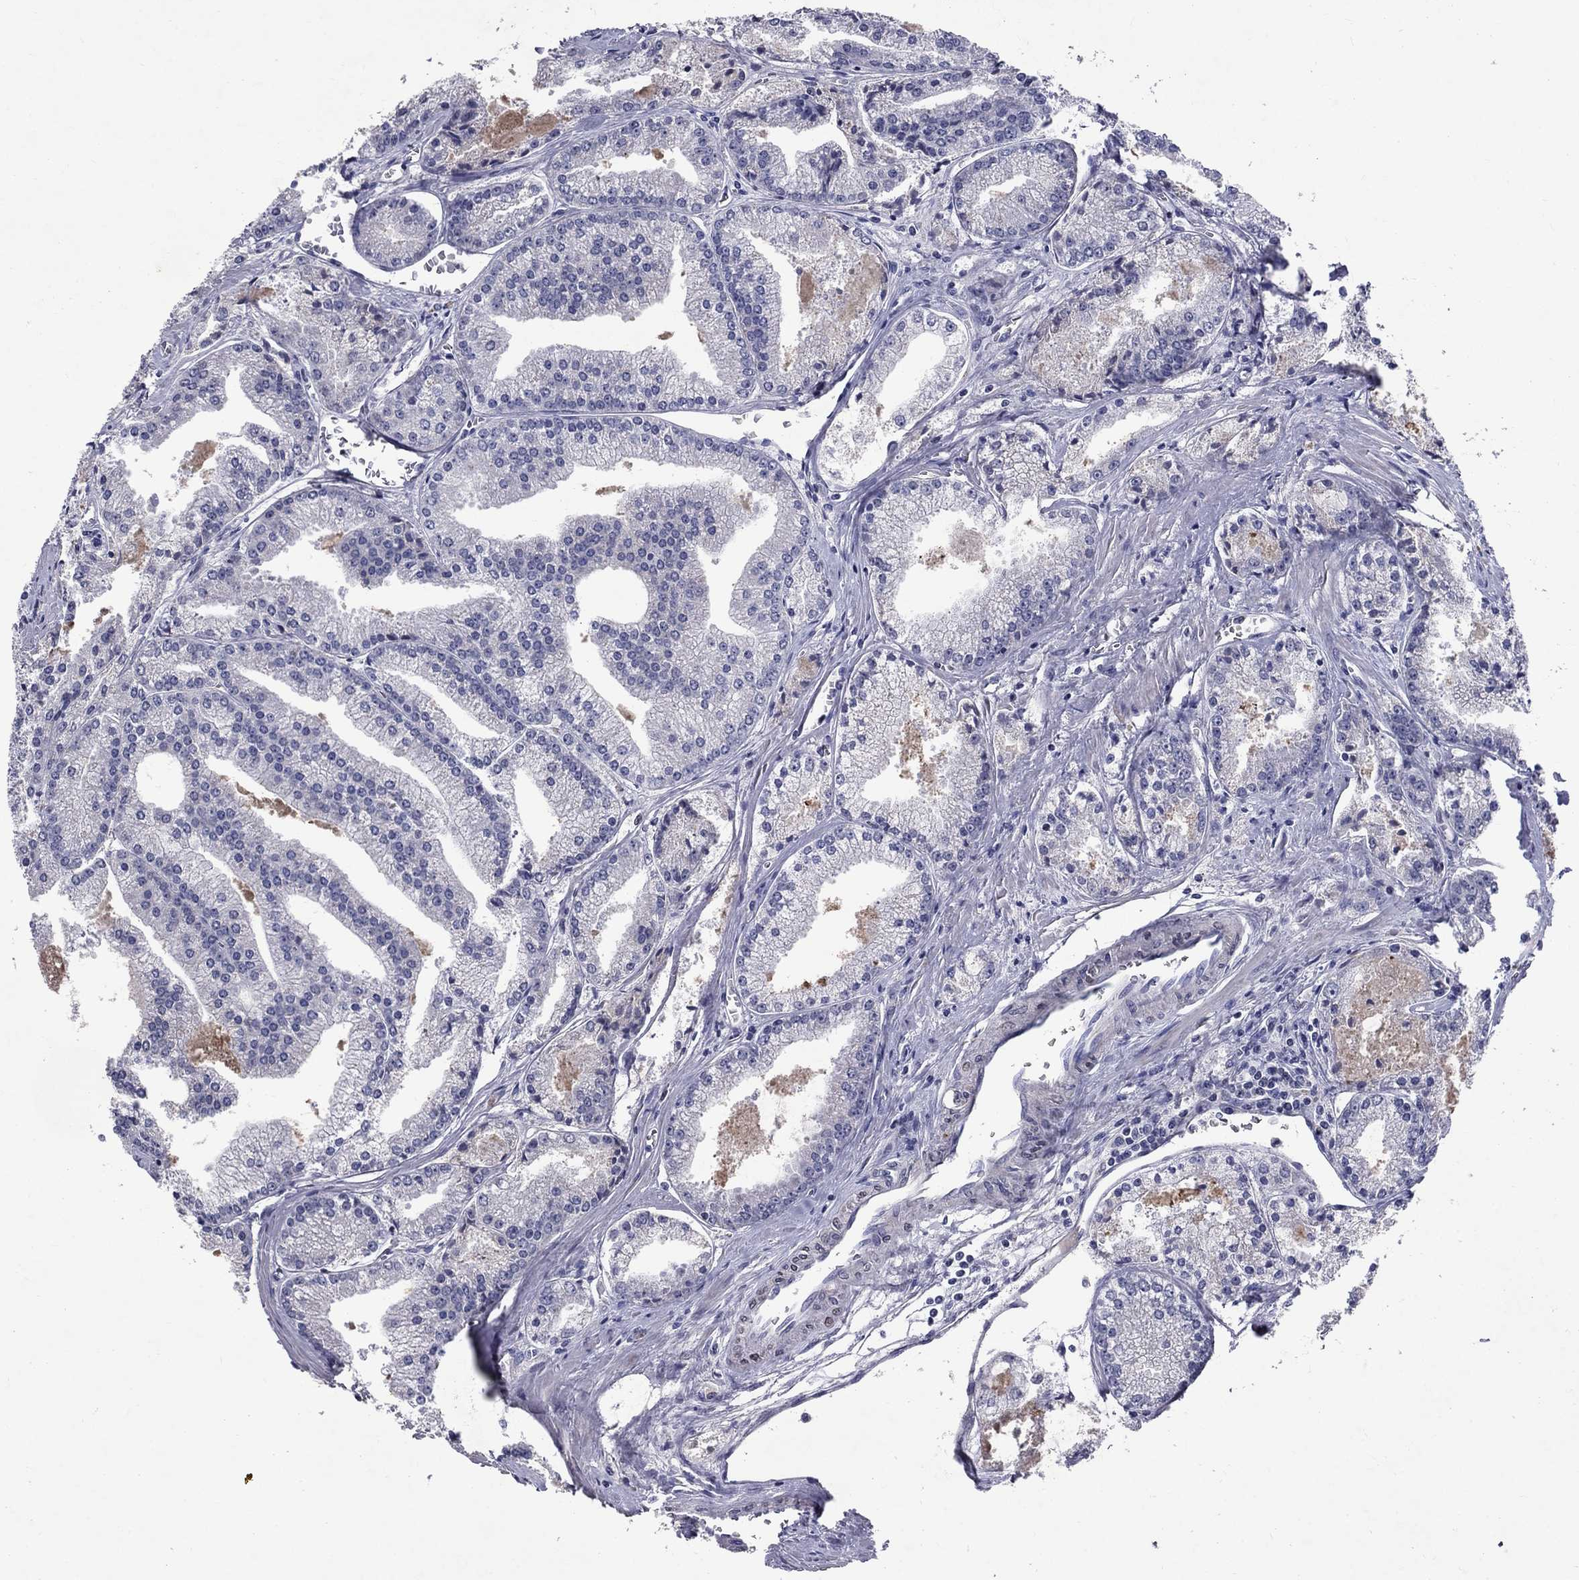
{"staining": {"intensity": "negative", "quantity": "none", "location": "none"}, "tissue": "prostate cancer", "cell_type": "Tumor cells", "image_type": "cancer", "snomed": [{"axis": "morphology", "description": "Adenocarcinoma, NOS"}, {"axis": "topography", "description": "Prostate"}], "caption": "This is an immunohistochemistry (IHC) image of prostate cancer. There is no expression in tumor cells.", "gene": "SLC4A10", "patient": {"sex": "male", "age": 72}}